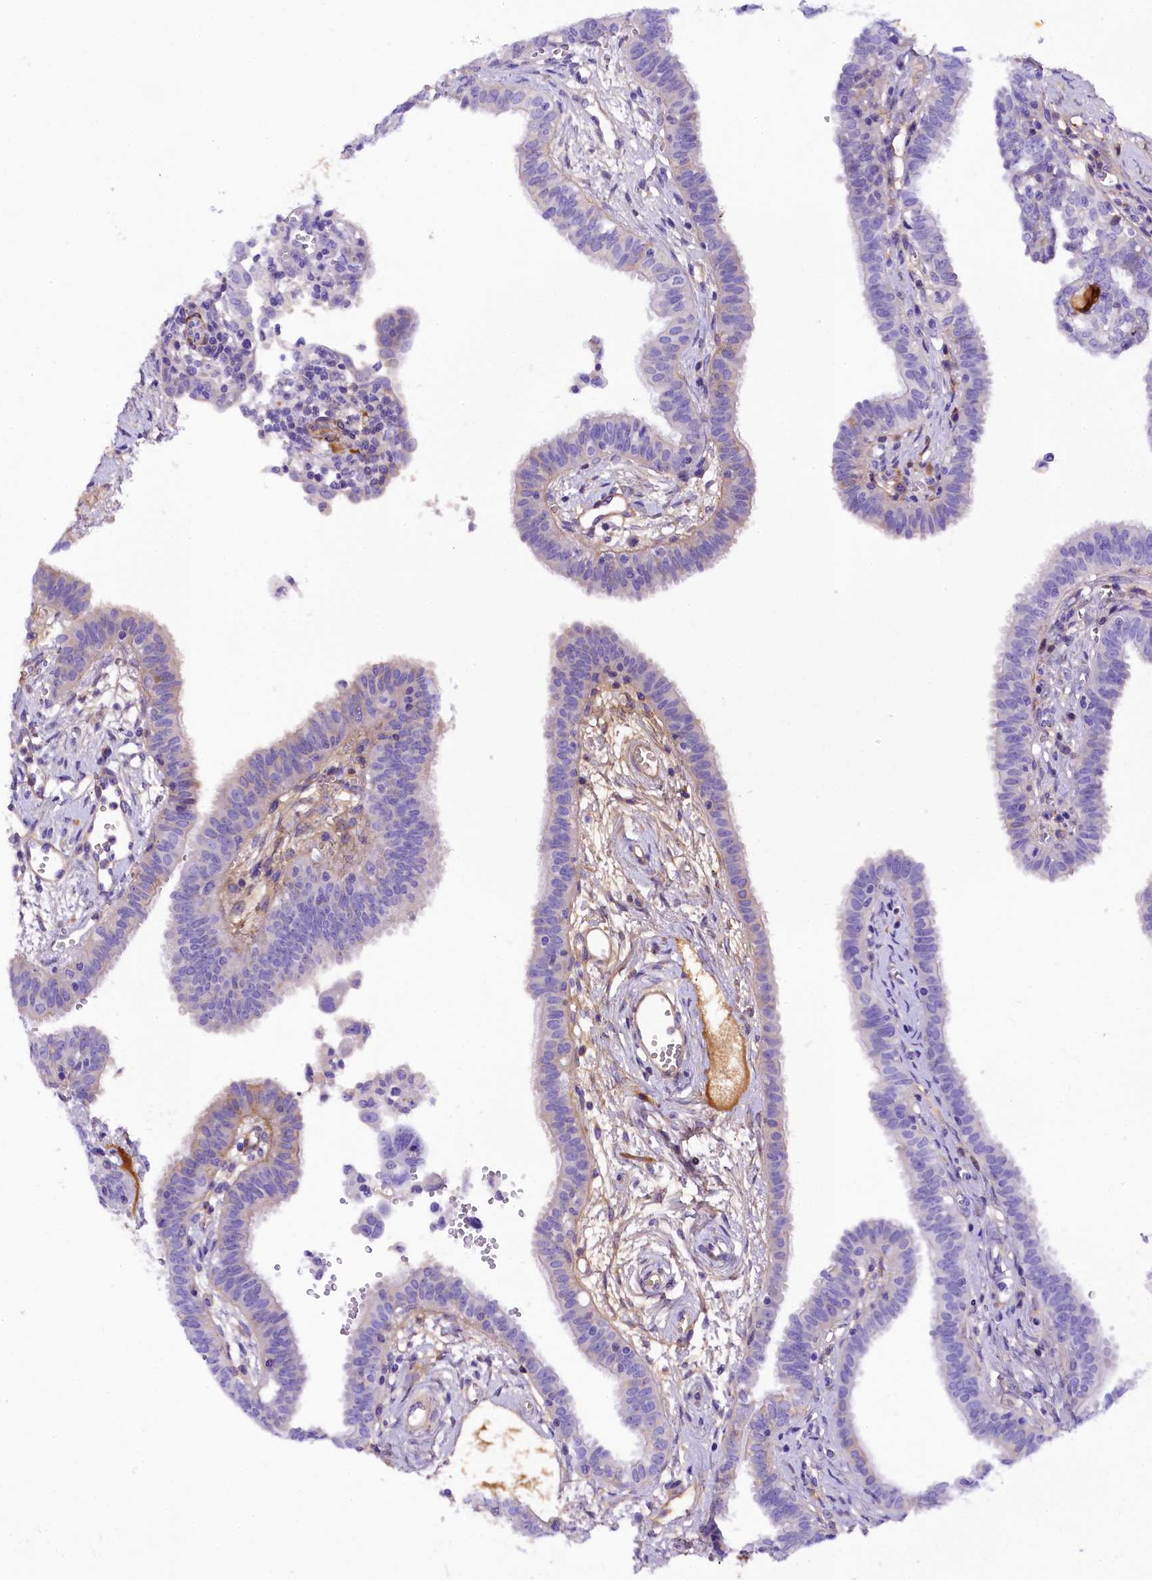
{"staining": {"intensity": "weak", "quantity": "25%-75%", "location": "cytoplasmic/membranous"}, "tissue": "fallopian tube", "cell_type": "Glandular cells", "image_type": "normal", "snomed": [{"axis": "morphology", "description": "Normal tissue, NOS"}, {"axis": "morphology", "description": "Carcinoma, NOS"}, {"axis": "topography", "description": "Fallopian tube"}, {"axis": "topography", "description": "Ovary"}], "caption": "Immunohistochemical staining of benign human fallopian tube reveals low levels of weak cytoplasmic/membranous staining in approximately 25%-75% of glandular cells.", "gene": "SOD3", "patient": {"sex": "female", "age": 59}}